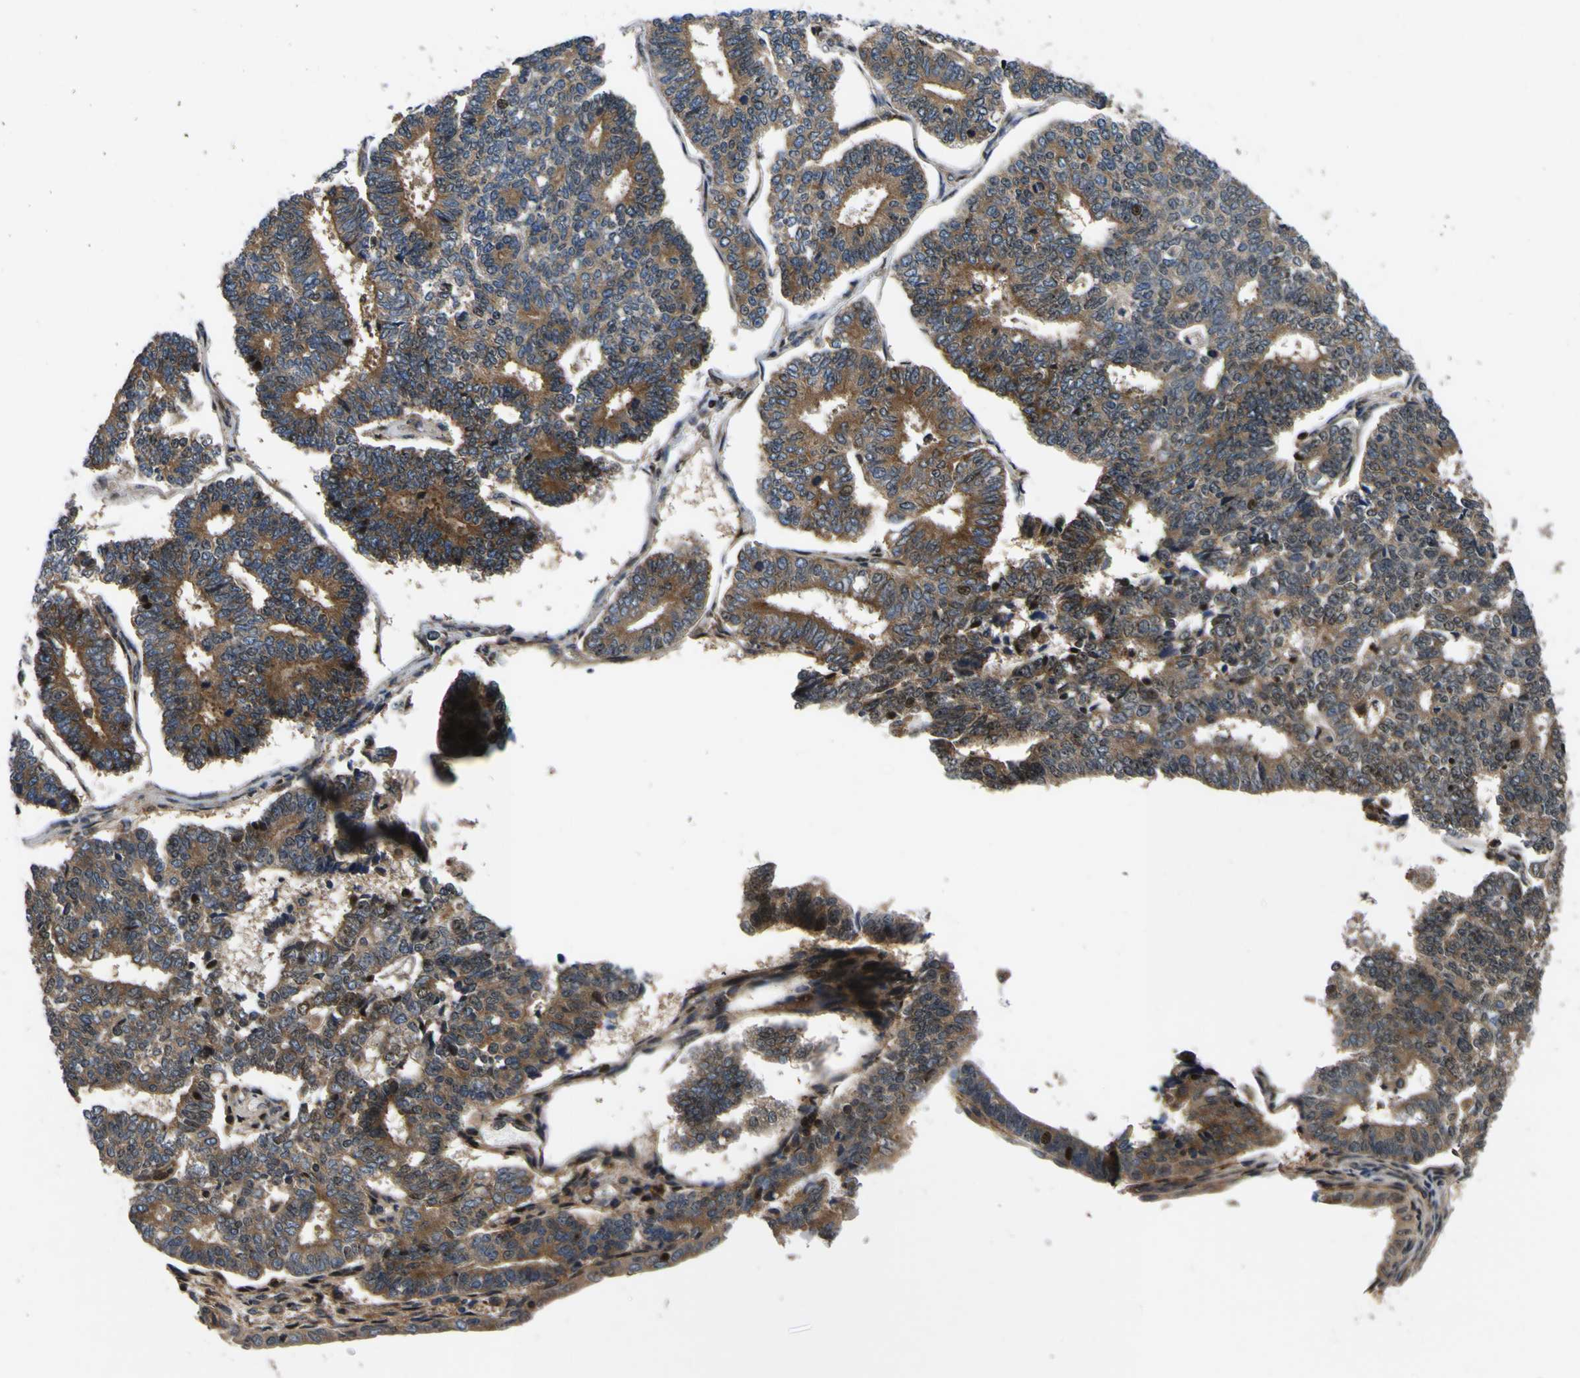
{"staining": {"intensity": "moderate", "quantity": ">75%", "location": "cytoplasmic/membranous"}, "tissue": "endometrial cancer", "cell_type": "Tumor cells", "image_type": "cancer", "snomed": [{"axis": "morphology", "description": "Adenocarcinoma, NOS"}, {"axis": "topography", "description": "Endometrium"}], "caption": "Protein staining of endometrial cancer (adenocarcinoma) tissue displays moderate cytoplasmic/membranous staining in about >75% of tumor cells.", "gene": "LRP4", "patient": {"sex": "female", "age": 70}}